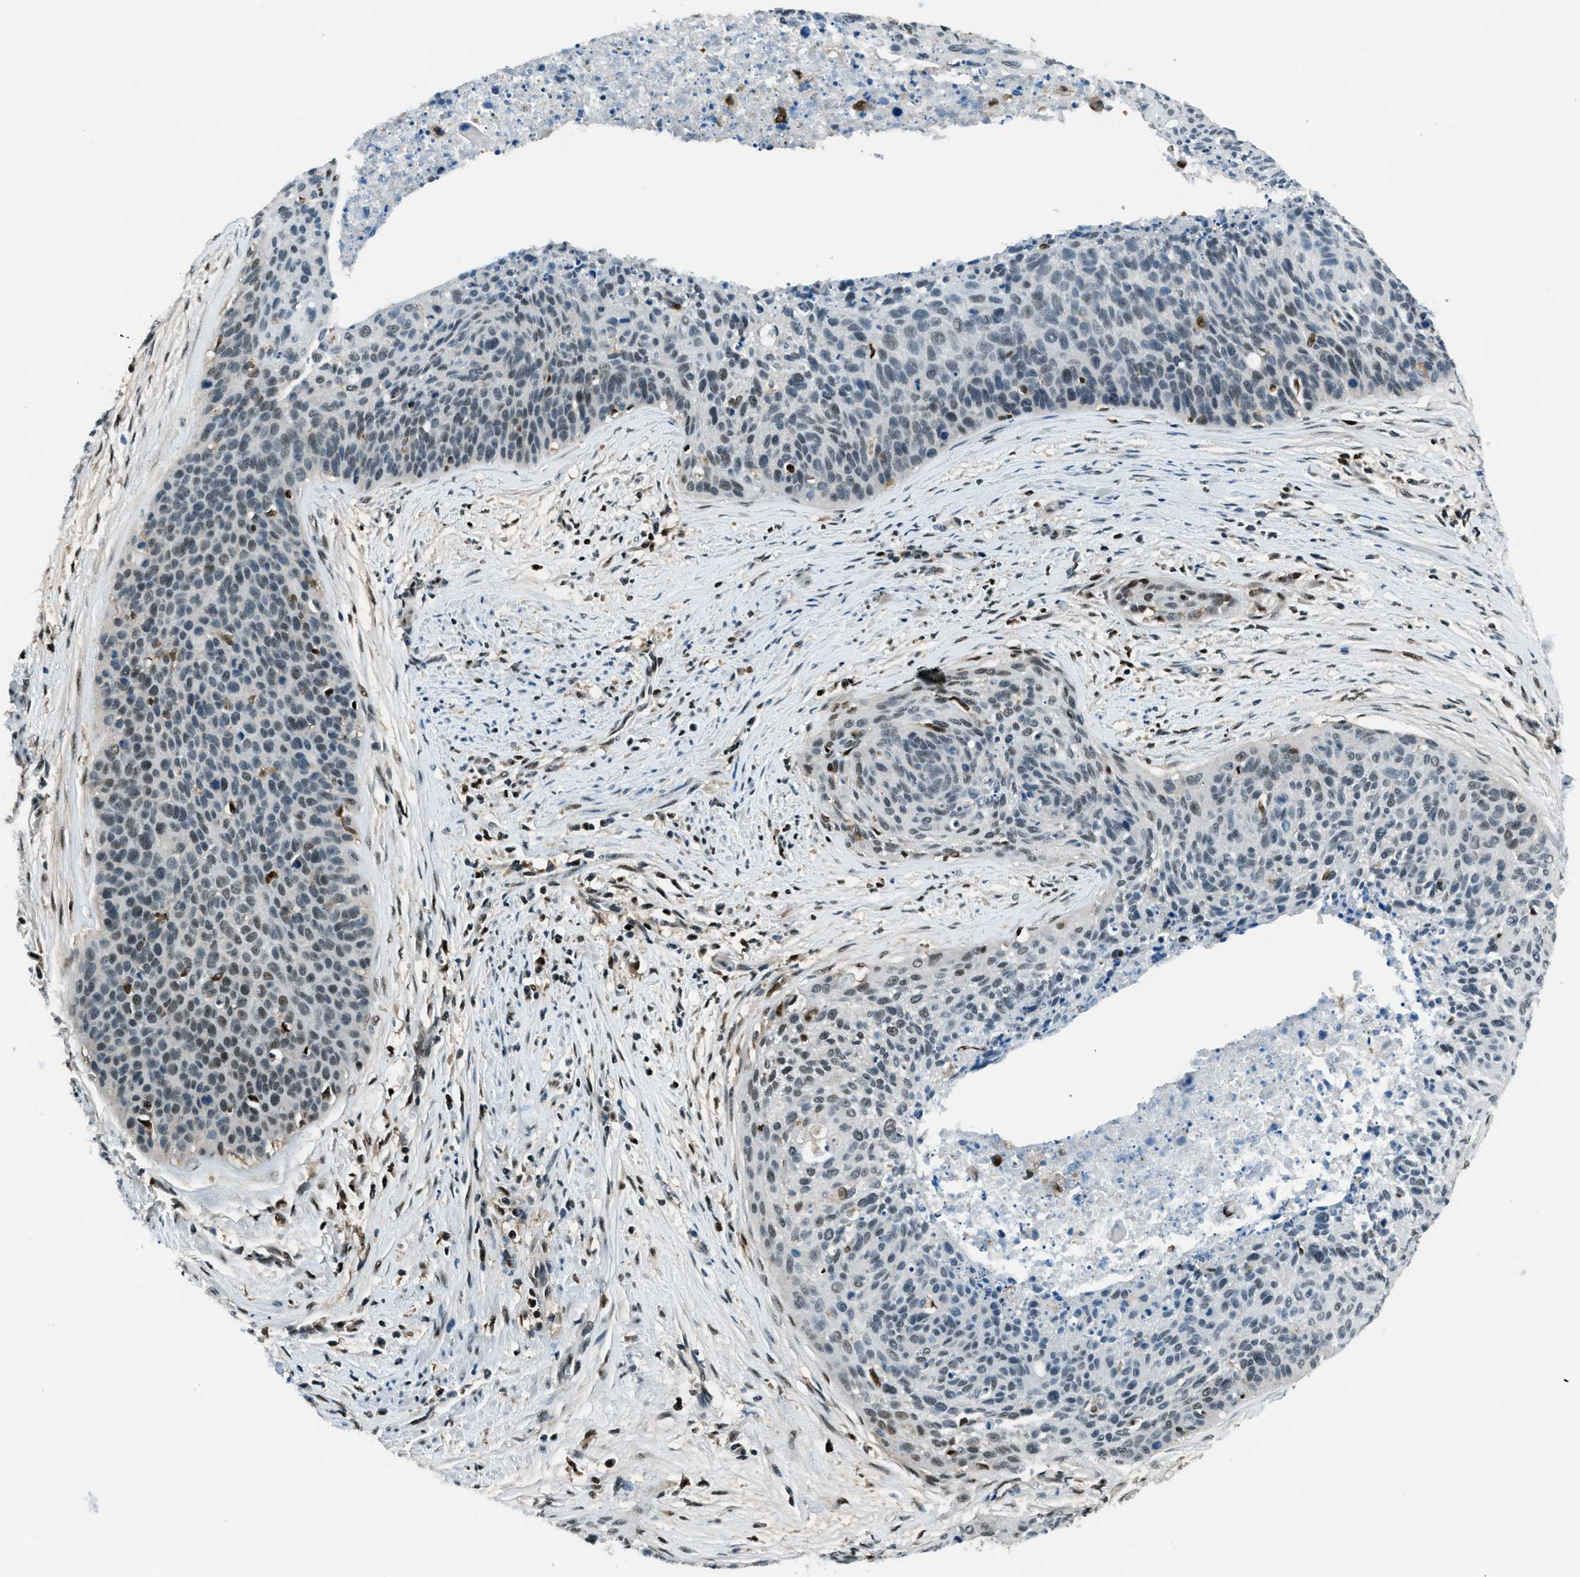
{"staining": {"intensity": "moderate", "quantity": "25%-75%", "location": "nuclear"}, "tissue": "cervical cancer", "cell_type": "Tumor cells", "image_type": "cancer", "snomed": [{"axis": "morphology", "description": "Squamous cell carcinoma, NOS"}, {"axis": "topography", "description": "Cervix"}], "caption": "Immunohistochemical staining of human cervical squamous cell carcinoma displays medium levels of moderate nuclear expression in approximately 25%-75% of tumor cells. (brown staining indicates protein expression, while blue staining denotes nuclei).", "gene": "OGFR", "patient": {"sex": "female", "age": 55}}